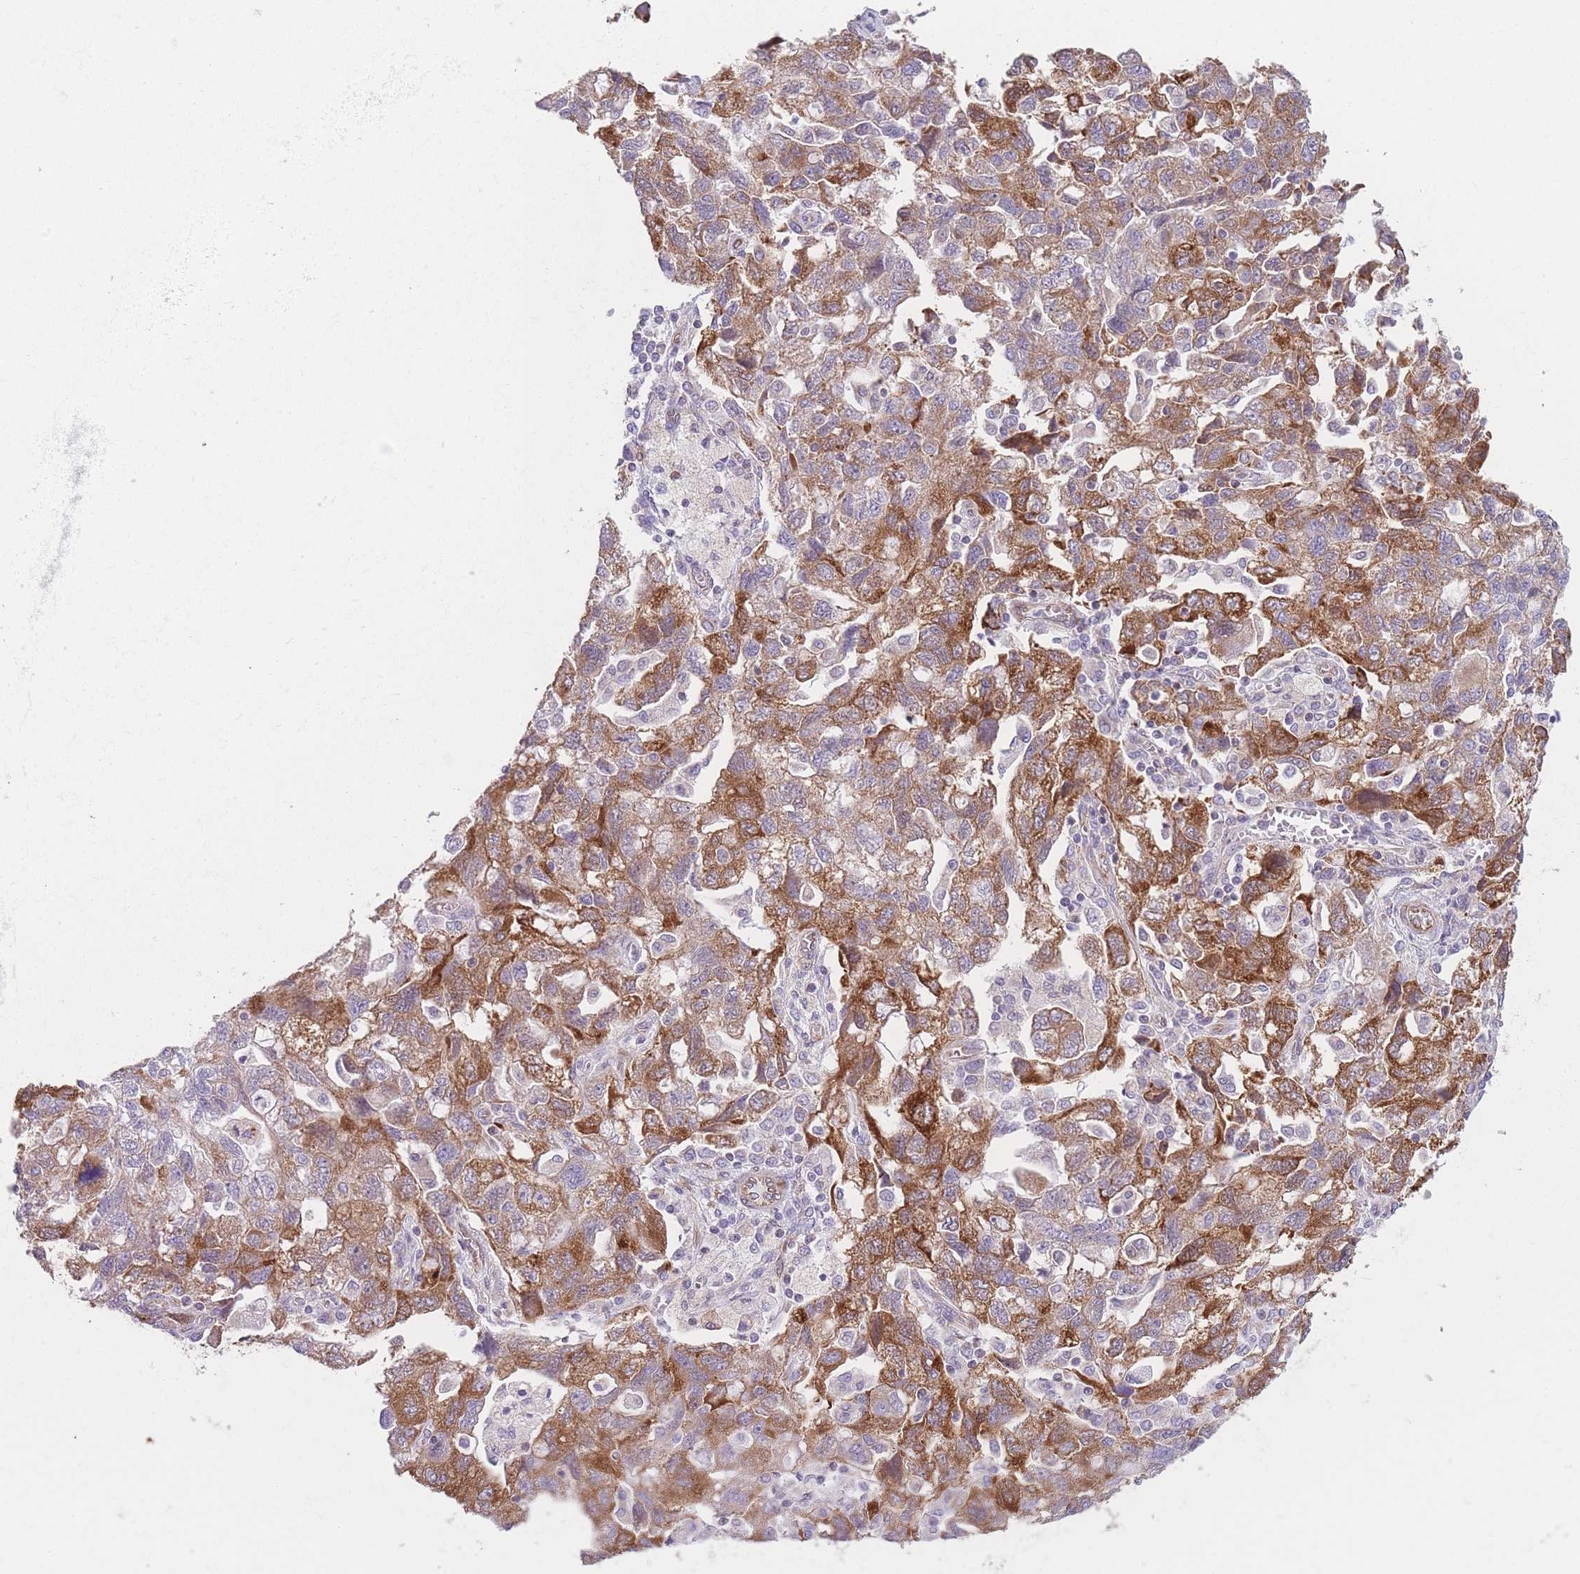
{"staining": {"intensity": "moderate", "quantity": ">75%", "location": "cytoplasmic/membranous"}, "tissue": "ovarian cancer", "cell_type": "Tumor cells", "image_type": "cancer", "snomed": [{"axis": "morphology", "description": "Carcinoma, NOS"}, {"axis": "morphology", "description": "Cystadenocarcinoma, serous, NOS"}, {"axis": "topography", "description": "Ovary"}], "caption": "IHC of ovarian serous cystadenocarcinoma displays medium levels of moderate cytoplasmic/membranous positivity in about >75% of tumor cells. (Brightfield microscopy of DAB IHC at high magnification).", "gene": "AK9", "patient": {"sex": "female", "age": 69}}